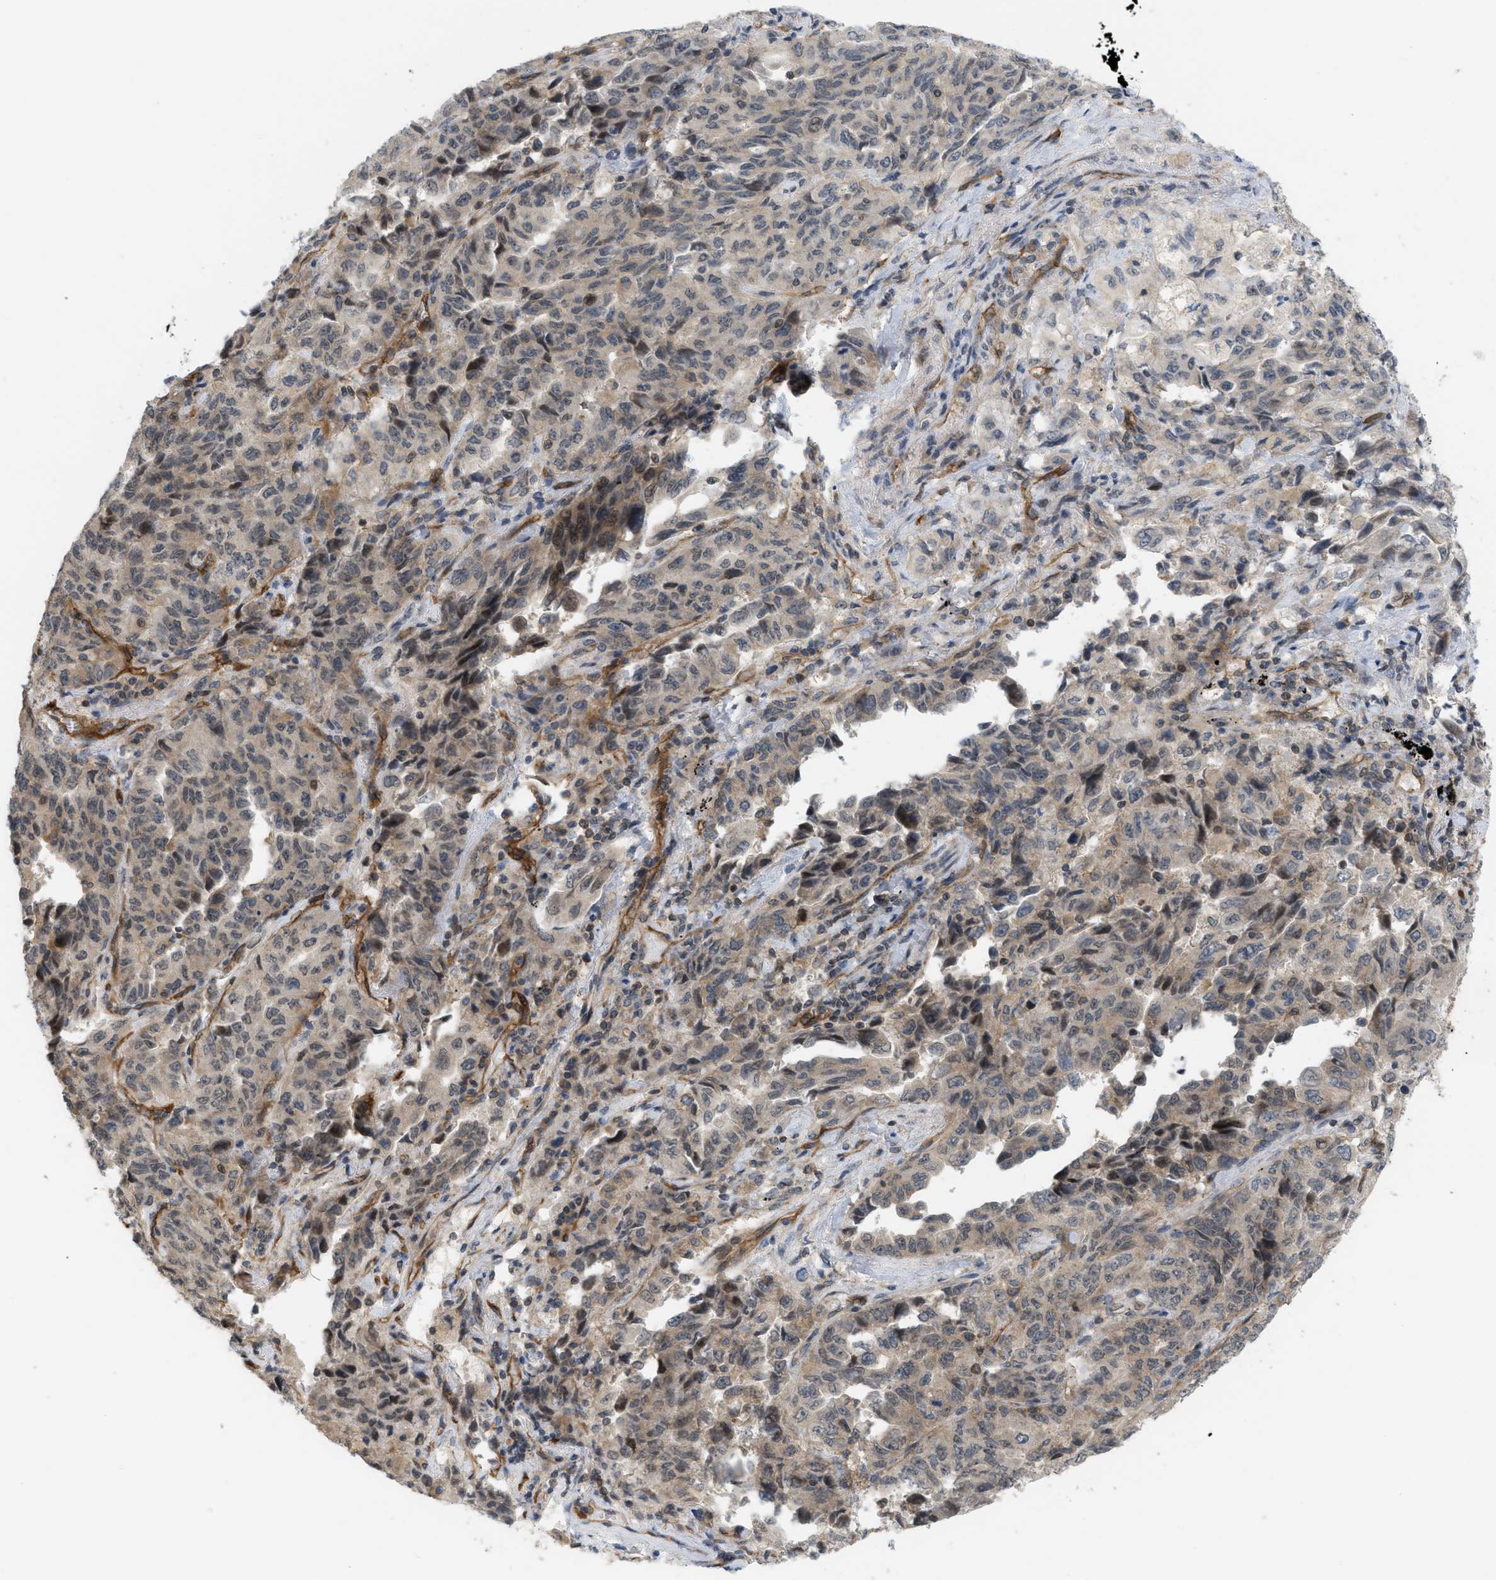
{"staining": {"intensity": "weak", "quantity": ">75%", "location": "cytoplasmic/membranous"}, "tissue": "lung cancer", "cell_type": "Tumor cells", "image_type": "cancer", "snomed": [{"axis": "morphology", "description": "Adenocarcinoma, NOS"}, {"axis": "topography", "description": "Lung"}], "caption": "A brown stain shows weak cytoplasmic/membranous positivity of a protein in lung cancer (adenocarcinoma) tumor cells. (brown staining indicates protein expression, while blue staining denotes nuclei).", "gene": "PALMD", "patient": {"sex": "female", "age": 51}}